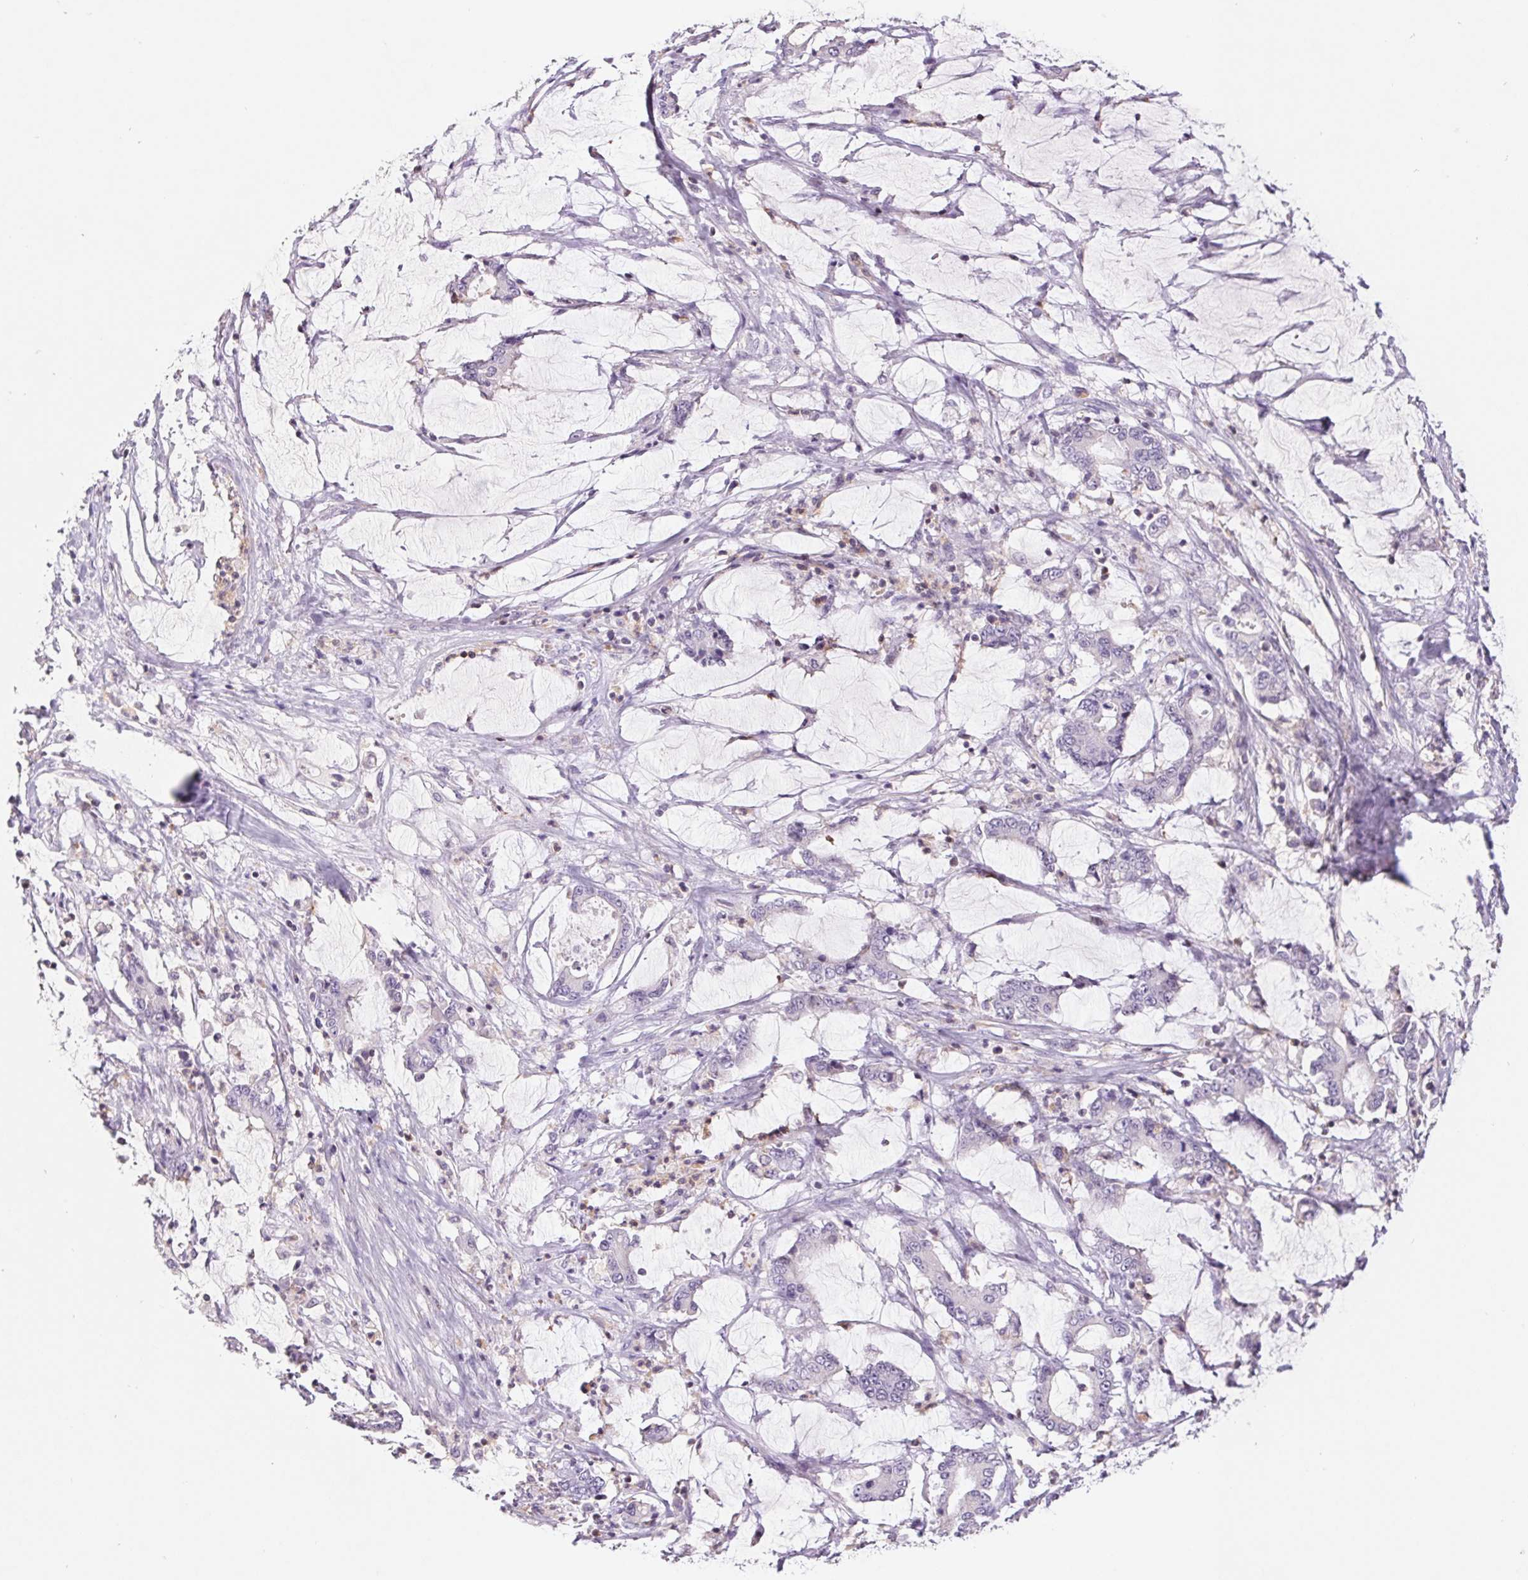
{"staining": {"intensity": "negative", "quantity": "none", "location": "none"}, "tissue": "stomach cancer", "cell_type": "Tumor cells", "image_type": "cancer", "snomed": [{"axis": "morphology", "description": "Adenocarcinoma, NOS"}, {"axis": "topography", "description": "Stomach, upper"}], "caption": "This is a image of immunohistochemistry (IHC) staining of adenocarcinoma (stomach), which shows no staining in tumor cells.", "gene": "KIF26A", "patient": {"sex": "male", "age": 68}}